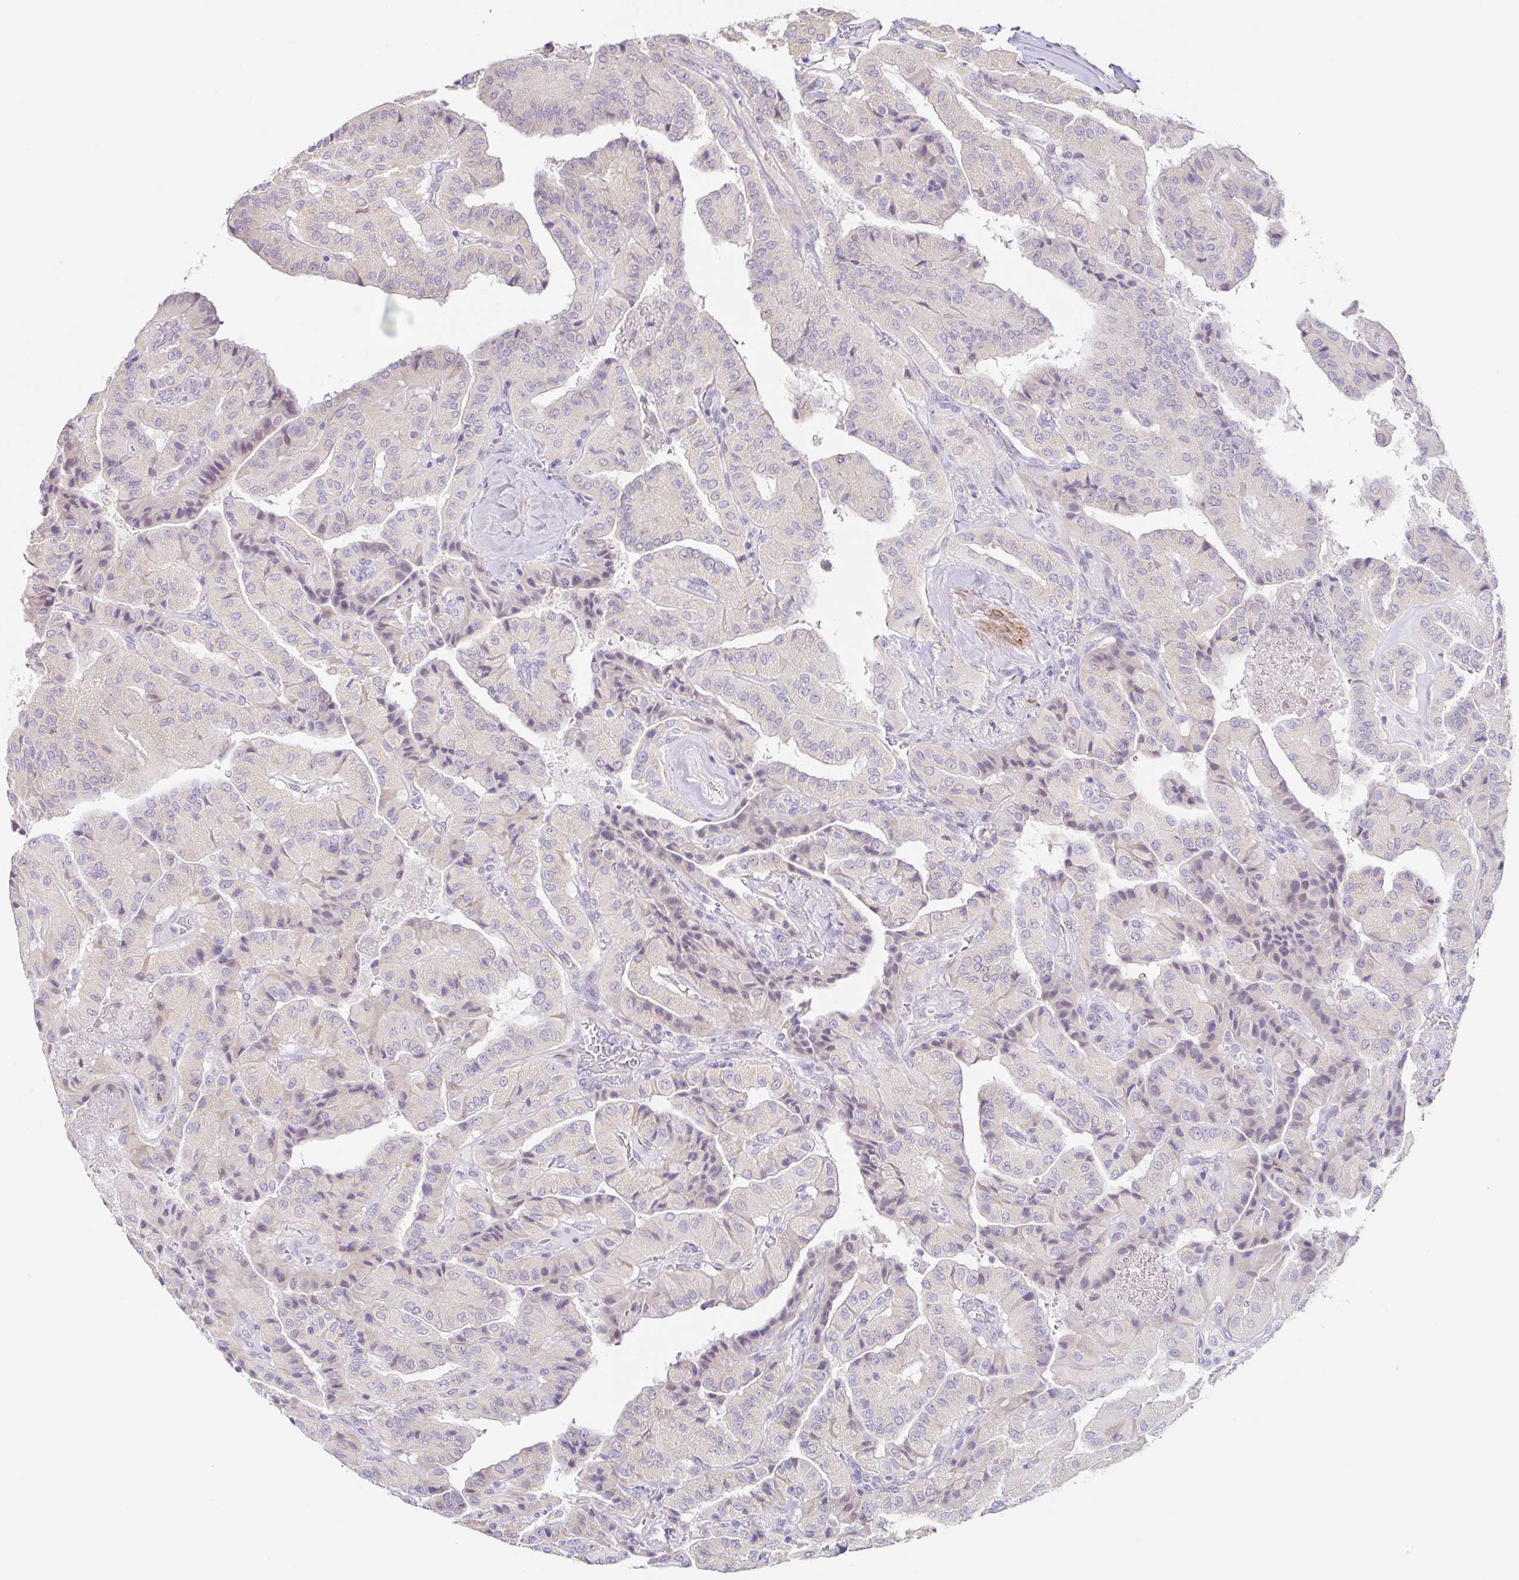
{"staining": {"intensity": "weak", "quantity": "<25%", "location": "cytoplasmic/membranous"}, "tissue": "thyroid cancer", "cell_type": "Tumor cells", "image_type": "cancer", "snomed": [{"axis": "morphology", "description": "Normal tissue, NOS"}, {"axis": "morphology", "description": "Papillary adenocarcinoma, NOS"}, {"axis": "topography", "description": "Thyroid gland"}], "caption": "An immunohistochemistry (IHC) photomicrograph of thyroid cancer (papillary adenocarcinoma) is shown. There is no staining in tumor cells of thyroid cancer (papillary adenocarcinoma).", "gene": "DCAF17", "patient": {"sex": "female", "age": 59}}